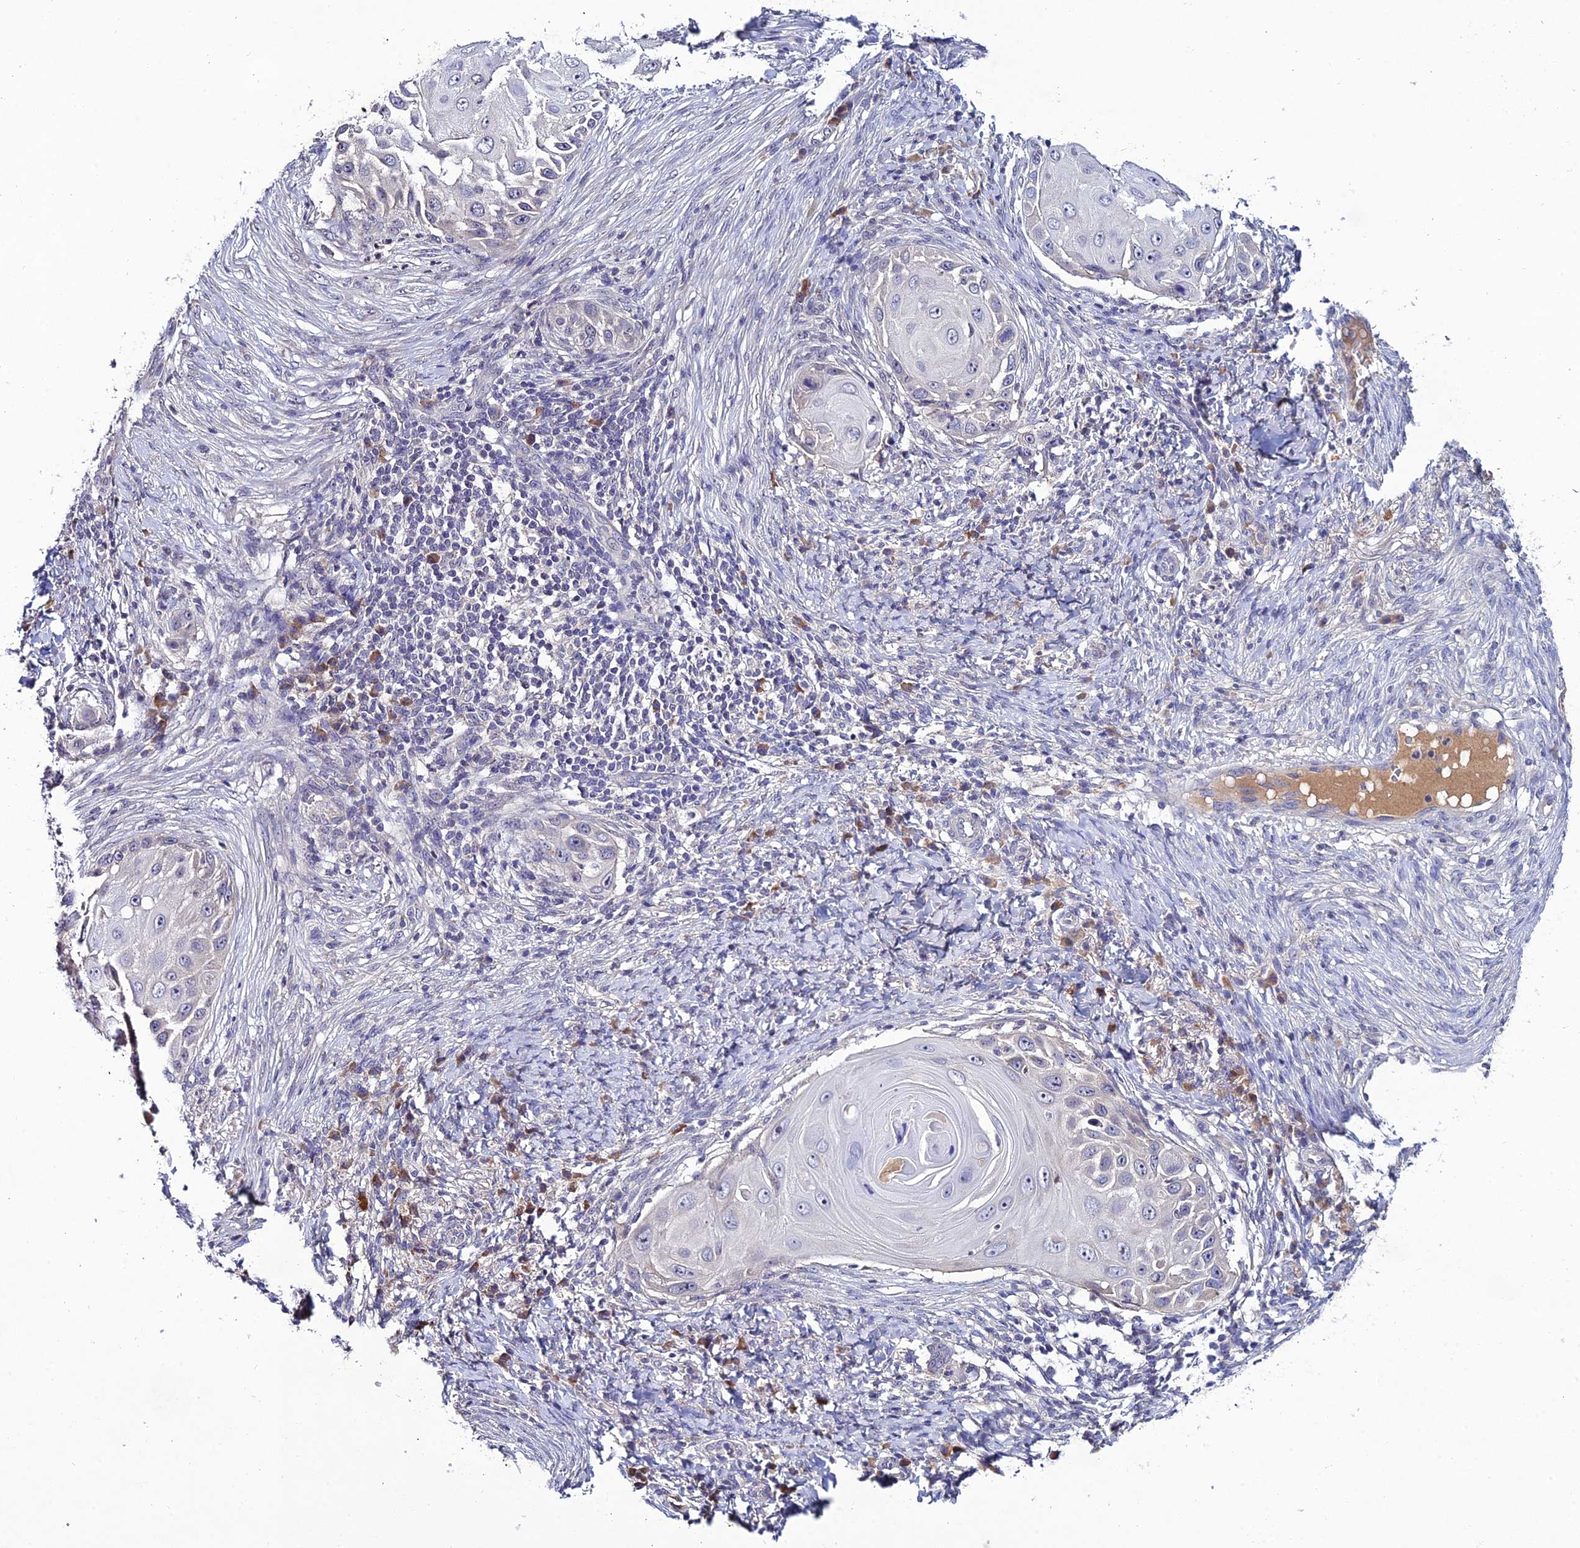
{"staining": {"intensity": "negative", "quantity": "none", "location": "none"}, "tissue": "skin cancer", "cell_type": "Tumor cells", "image_type": "cancer", "snomed": [{"axis": "morphology", "description": "Squamous cell carcinoma, NOS"}, {"axis": "topography", "description": "Skin"}], "caption": "Tumor cells are negative for protein expression in human skin squamous cell carcinoma. (DAB (3,3'-diaminobenzidine) immunohistochemistry with hematoxylin counter stain).", "gene": "CHST5", "patient": {"sex": "female", "age": 44}}